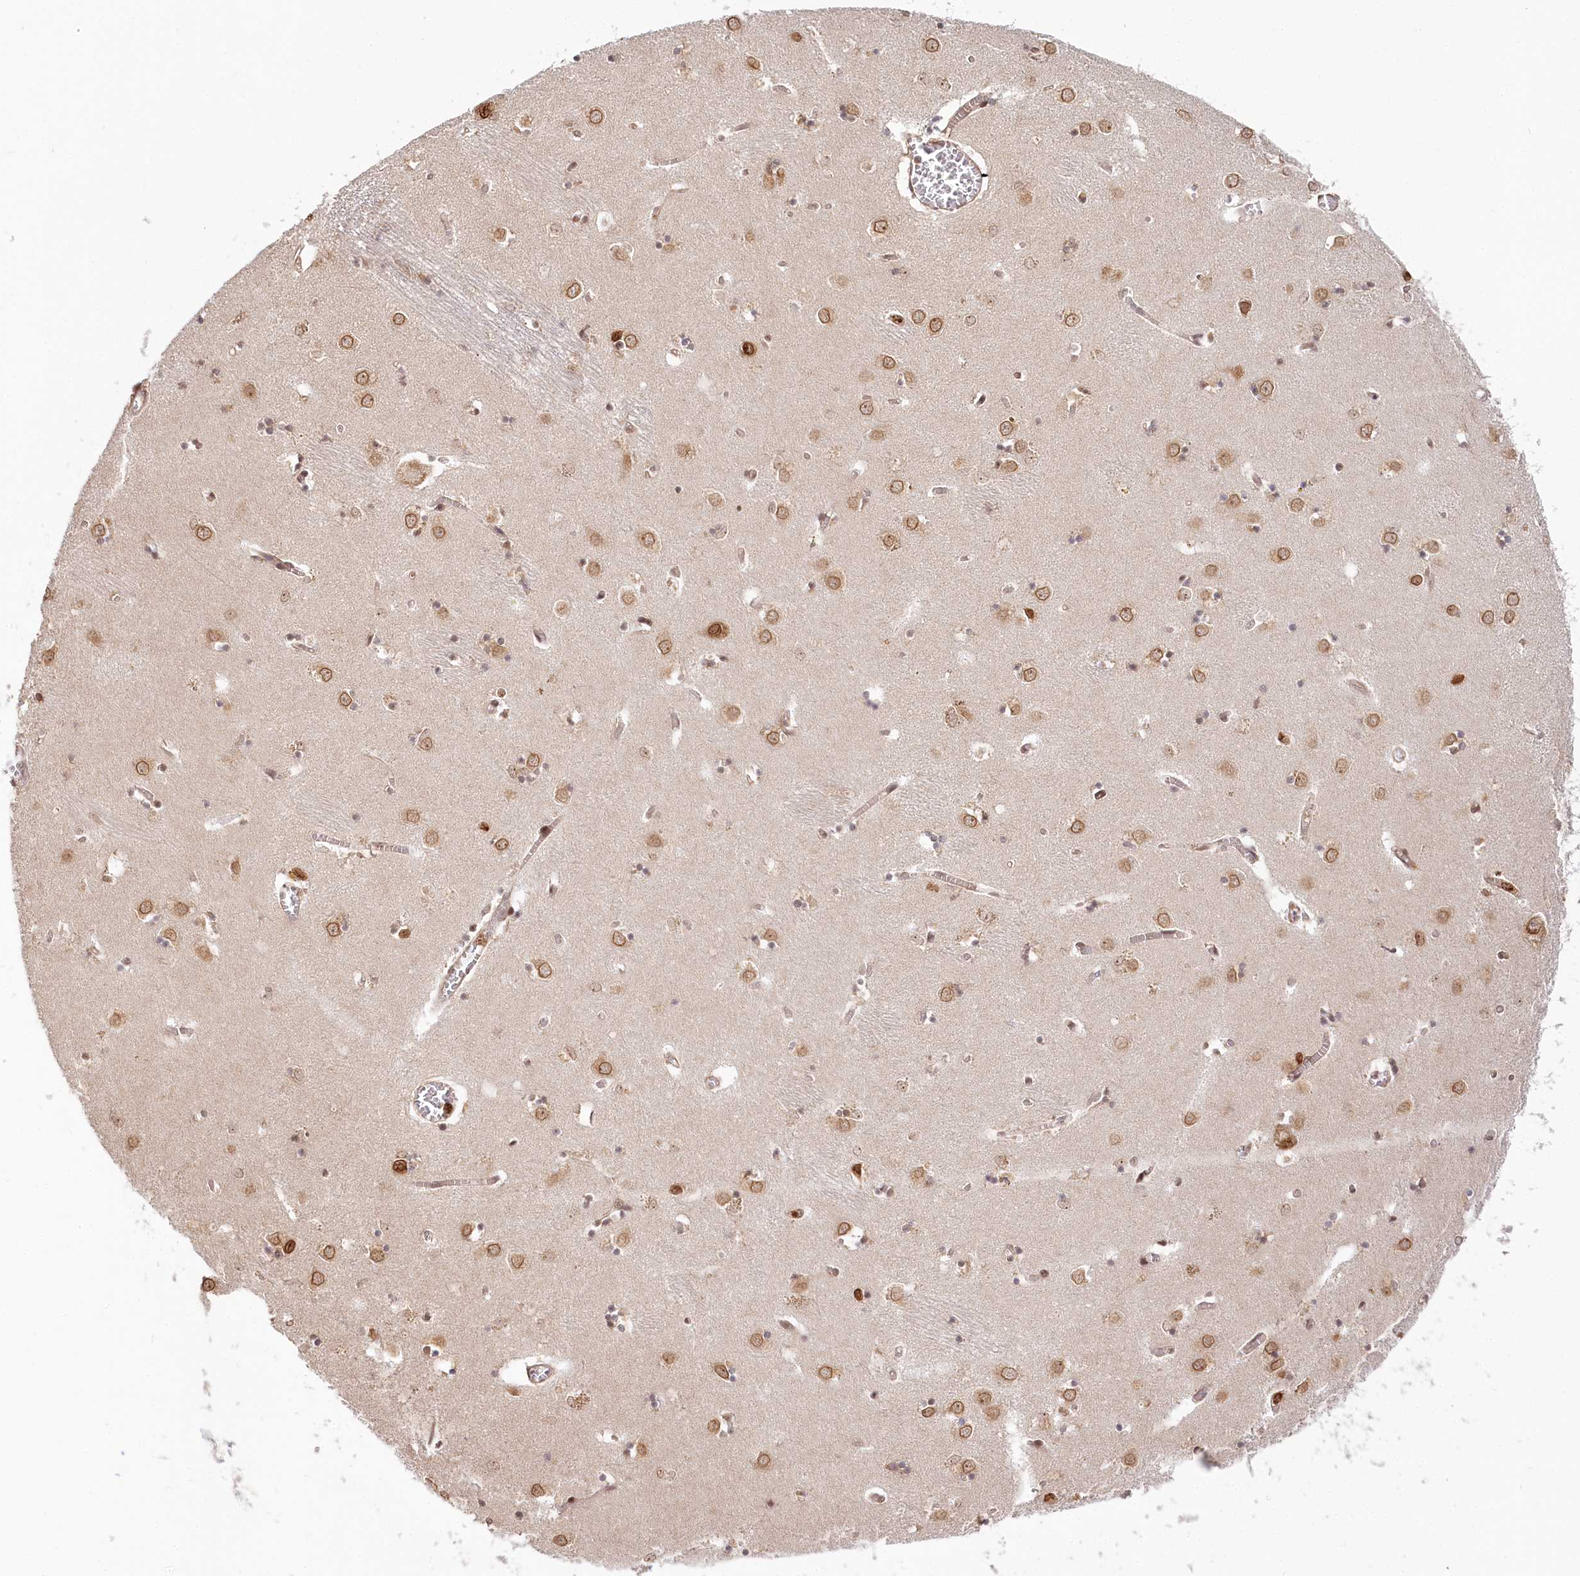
{"staining": {"intensity": "moderate", "quantity": "25%-75%", "location": "cytoplasmic/membranous,nuclear"}, "tissue": "caudate", "cell_type": "Glial cells", "image_type": "normal", "snomed": [{"axis": "morphology", "description": "Normal tissue, NOS"}, {"axis": "topography", "description": "Lateral ventricle wall"}], "caption": "An image showing moderate cytoplasmic/membranous,nuclear staining in approximately 25%-75% of glial cells in normal caudate, as visualized by brown immunohistochemical staining.", "gene": "CEP70", "patient": {"sex": "male", "age": 70}}